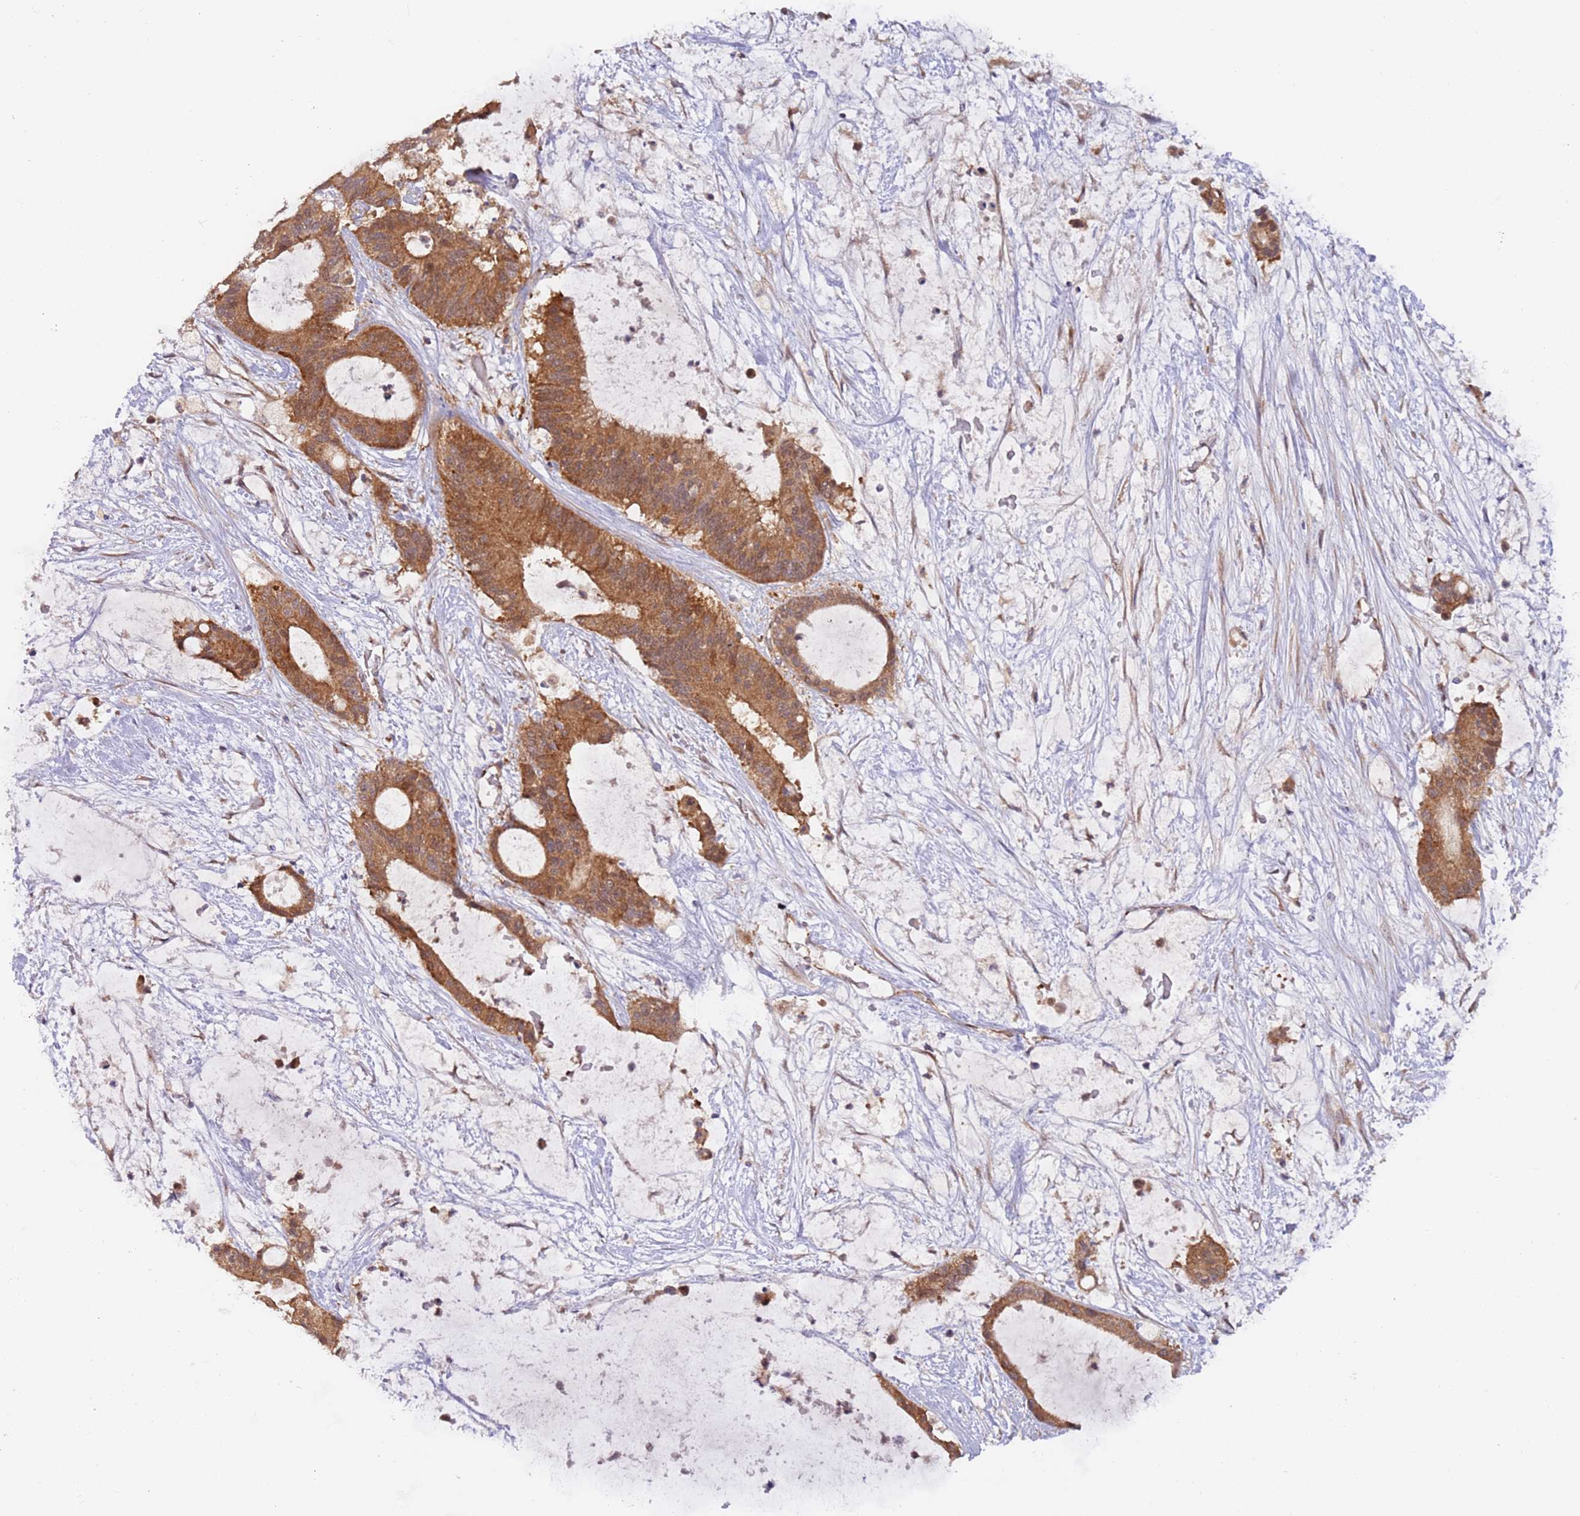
{"staining": {"intensity": "strong", "quantity": ">75%", "location": "cytoplasmic/membranous"}, "tissue": "liver cancer", "cell_type": "Tumor cells", "image_type": "cancer", "snomed": [{"axis": "morphology", "description": "Normal tissue, NOS"}, {"axis": "morphology", "description": "Cholangiocarcinoma"}, {"axis": "topography", "description": "Liver"}, {"axis": "topography", "description": "Peripheral nerve tissue"}], "caption": "Immunohistochemistry (IHC) image of human liver cancer (cholangiocarcinoma) stained for a protein (brown), which exhibits high levels of strong cytoplasmic/membranous expression in about >75% of tumor cells.", "gene": "GUK1", "patient": {"sex": "female", "age": 73}}